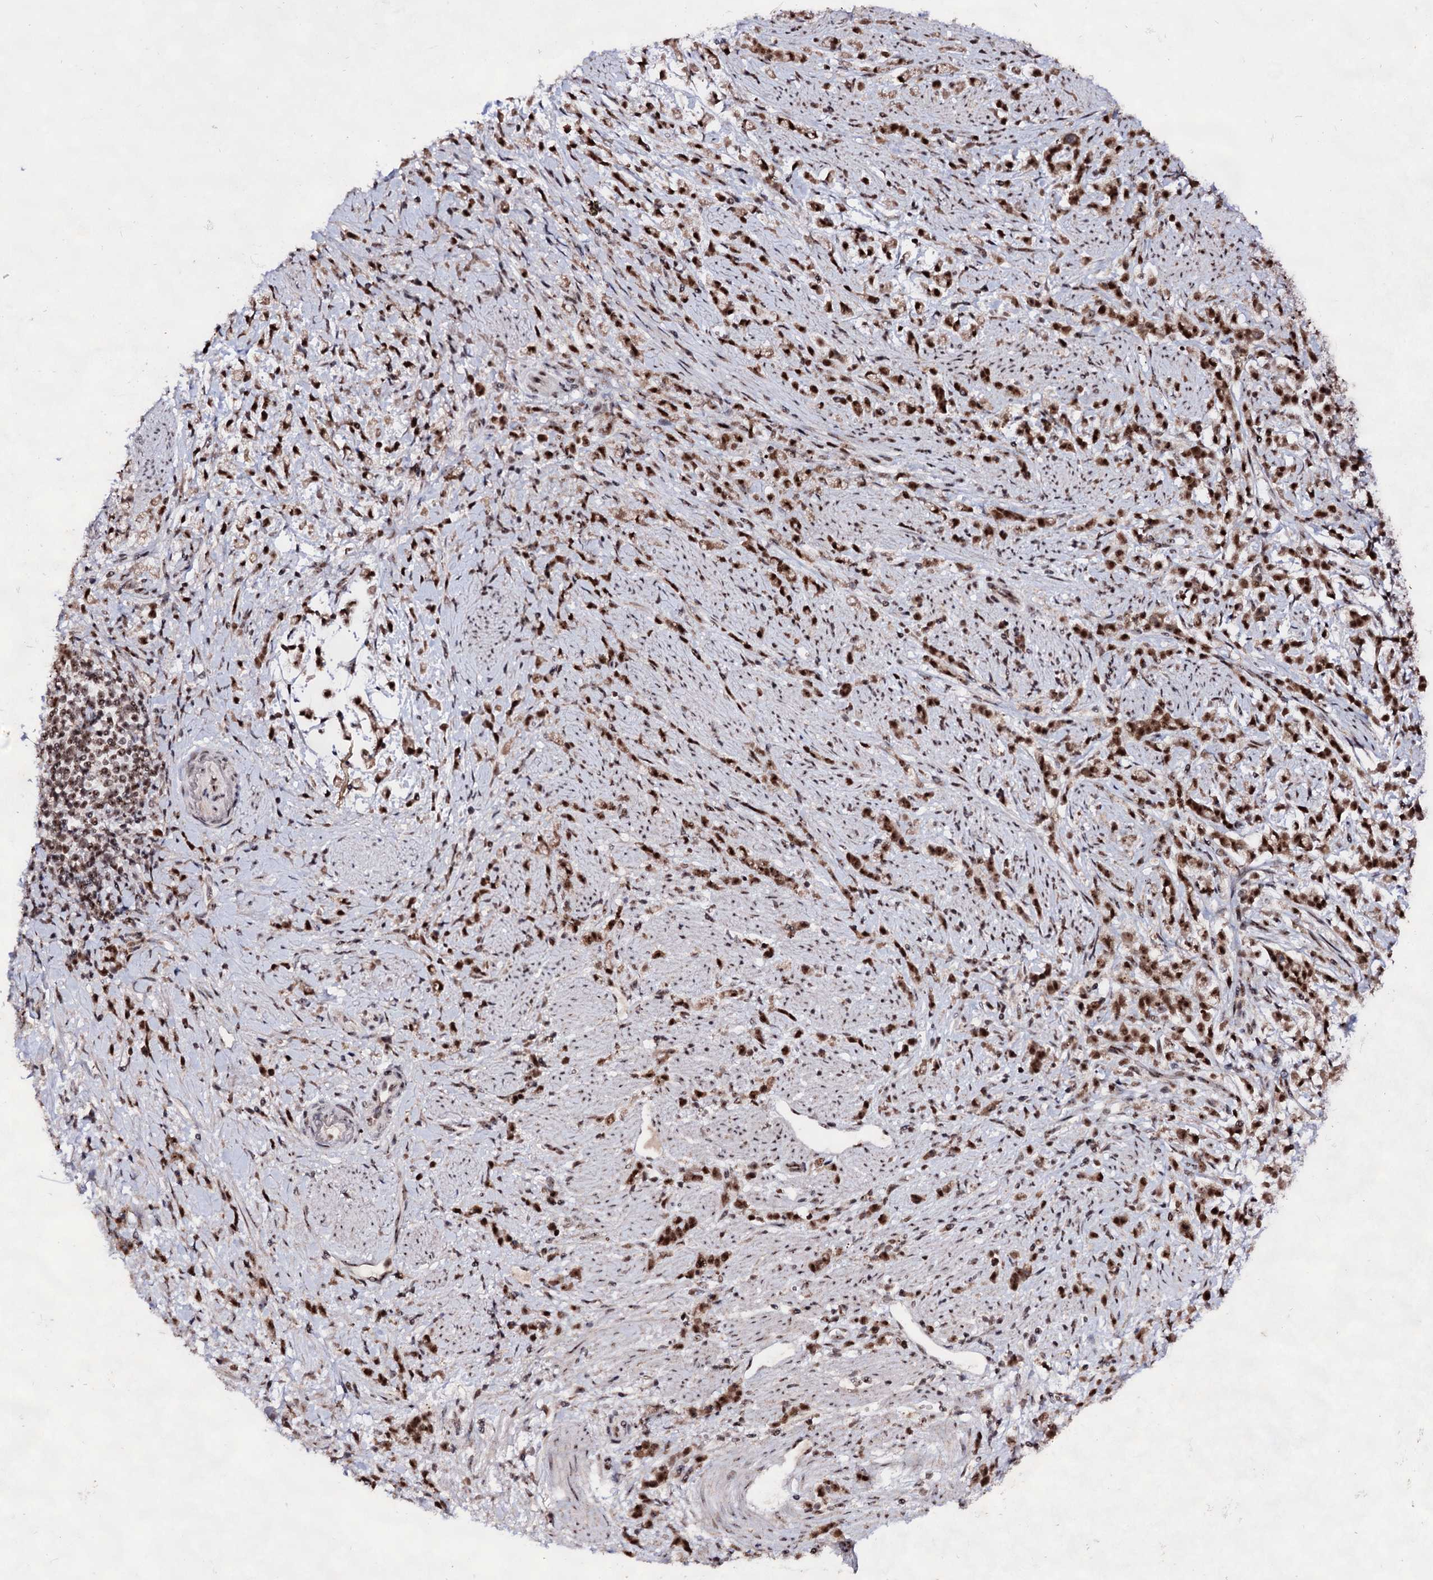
{"staining": {"intensity": "strong", "quantity": ">75%", "location": "nuclear"}, "tissue": "stomach cancer", "cell_type": "Tumor cells", "image_type": "cancer", "snomed": [{"axis": "morphology", "description": "Adenocarcinoma, NOS"}, {"axis": "topography", "description": "Stomach"}], "caption": "Adenocarcinoma (stomach) stained with a protein marker displays strong staining in tumor cells.", "gene": "EXOSC10", "patient": {"sex": "female", "age": 60}}